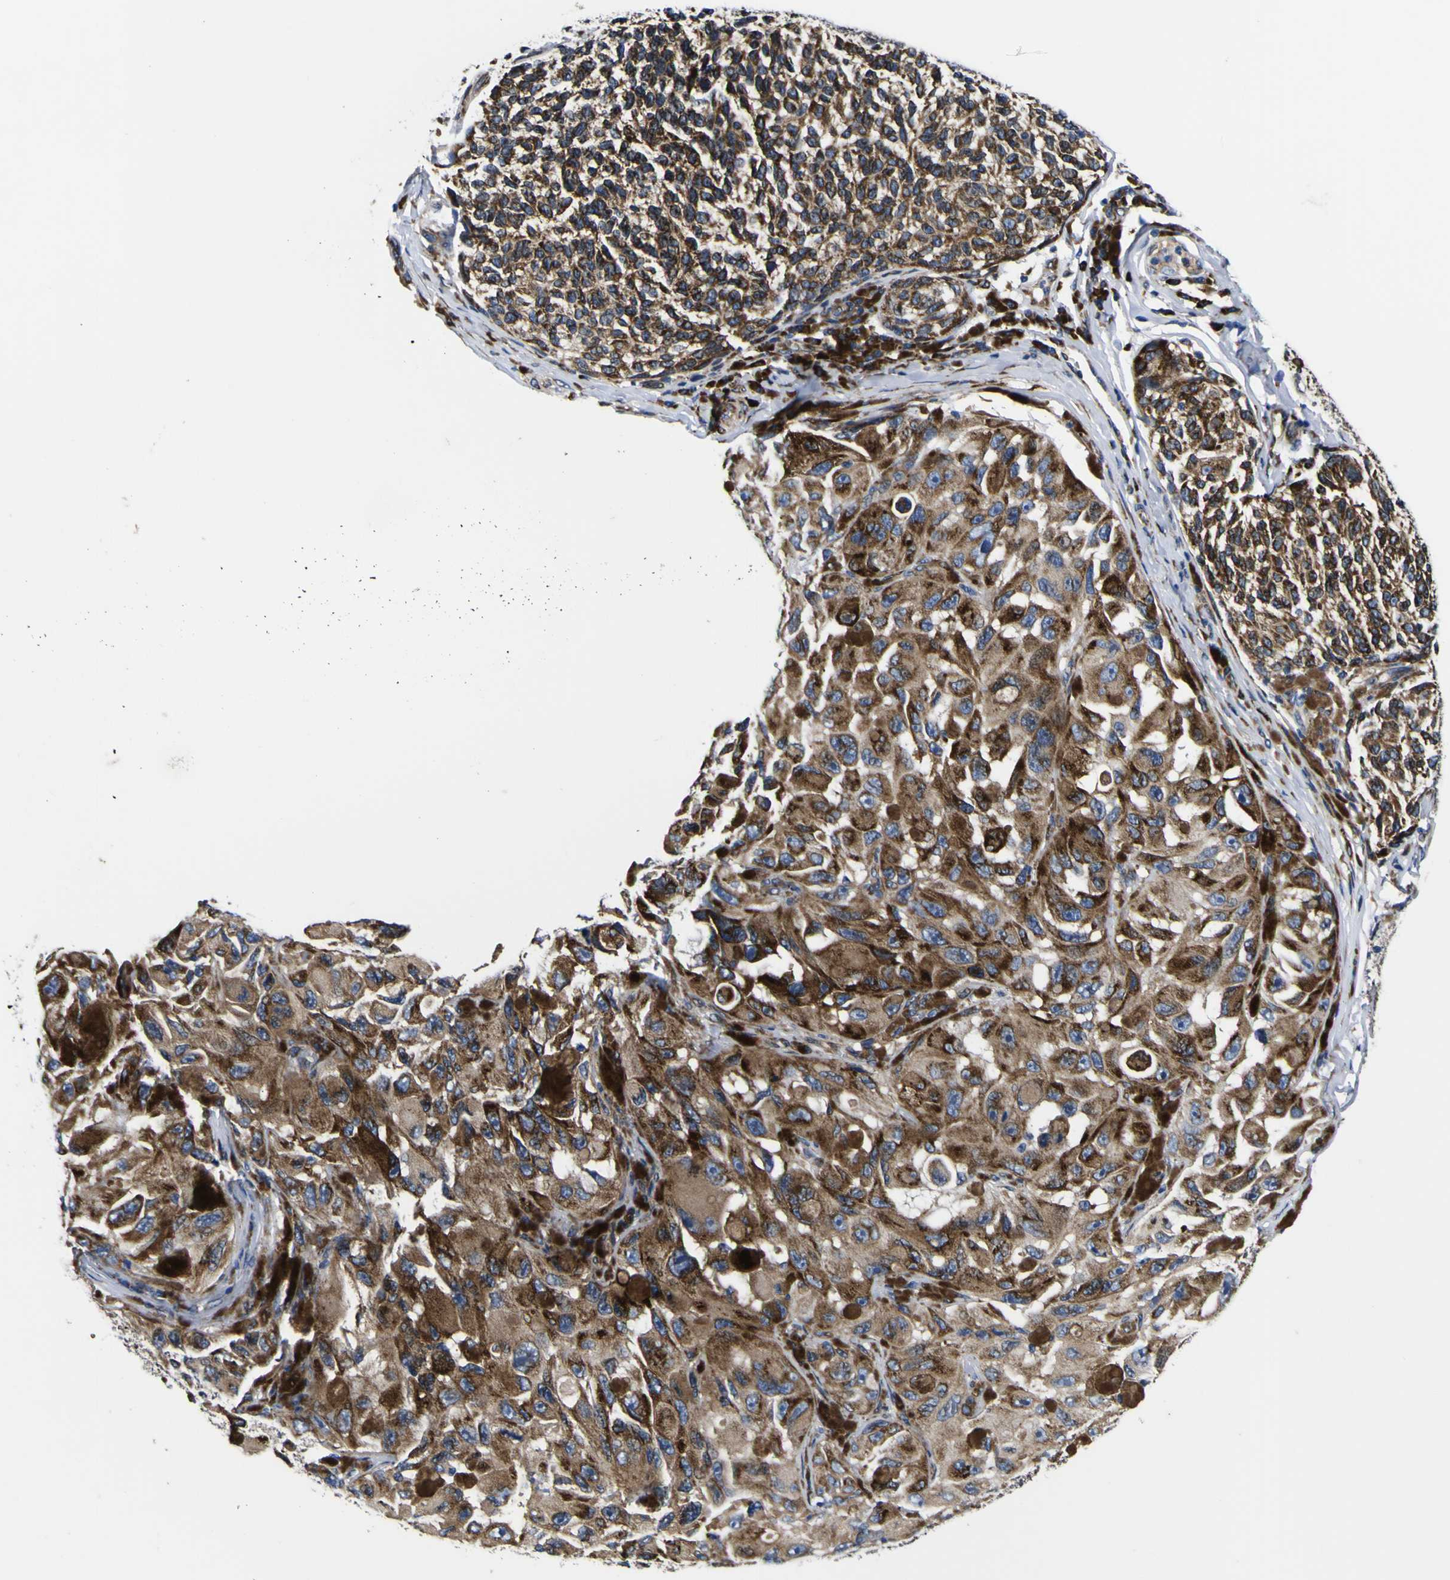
{"staining": {"intensity": "moderate", "quantity": ">75%", "location": "cytoplasmic/membranous"}, "tissue": "melanoma", "cell_type": "Tumor cells", "image_type": "cancer", "snomed": [{"axis": "morphology", "description": "Malignant melanoma, NOS"}, {"axis": "topography", "description": "Skin"}], "caption": "Protein positivity by immunohistochemistry reveals moderate cytoplasmic/membranous expression in about >75% of tumor cells in melanoma. The staining was performed using DAB (3,3'-diaminobenzidine), with brown indicating positive protein expression. Nuclei are stained blue with hematoxylin.", "gene": "SCD", "patient": {"sex": "female", "age": 73}}